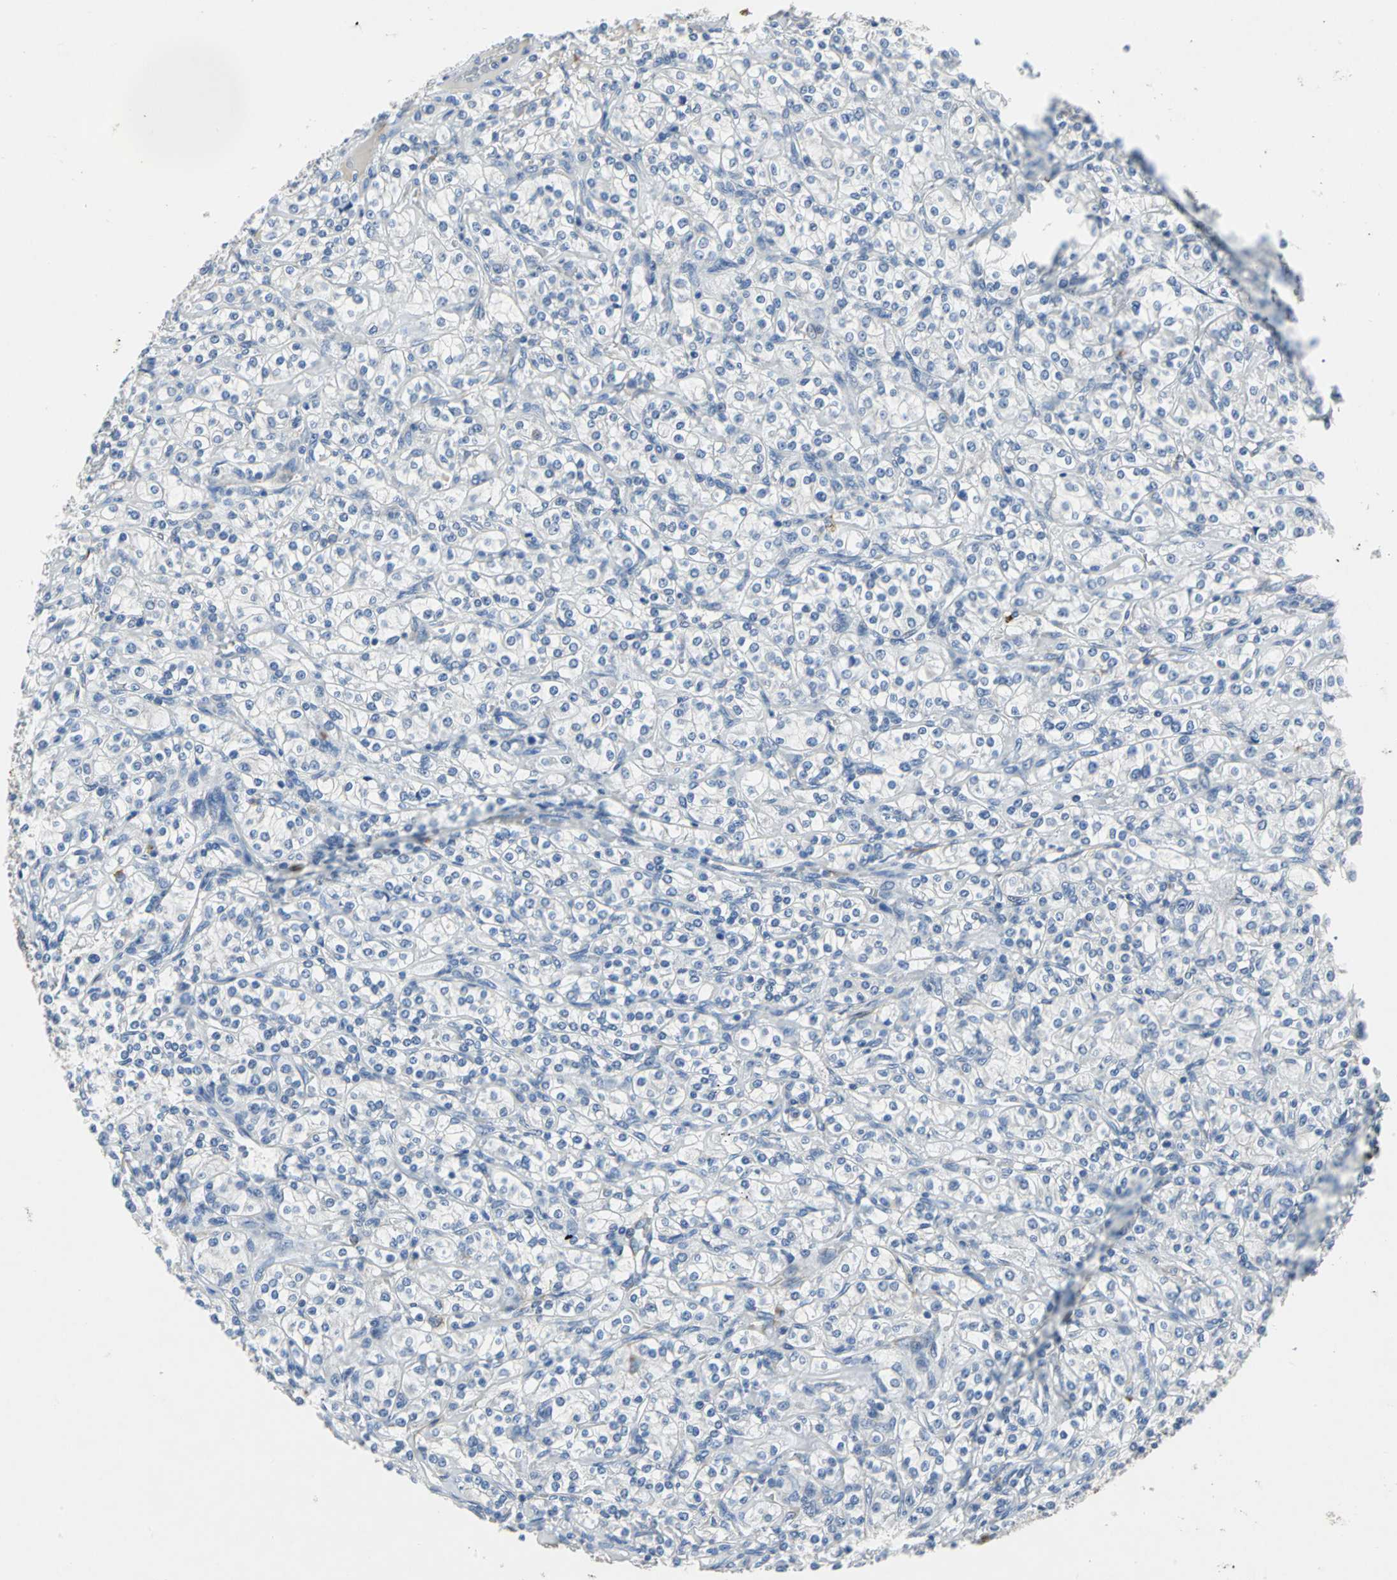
{"staining": {"intensity": "negative", "quantity": "none", "location": "none"}, "tissue": "renal cancer", "cell_type": "Tumor cells", "image_type": "cancer", "snomed": [{"axis": "morphology", "description": "Adenocarcinoma, NOS"}, {"axis": "topography", "description": "Kidney"}], "caption": "An immunohistochemistry (IHC) image of renal adenocarcinoma is shown. There is no staining in tumor cells of renal adenocarcinoma. The staining was performed using DAB (3,3'-diaminobenzidine) to visualize the protein expression in brown, while the nuclei were stained in blue with hematoxylin (Magnification: 20x).", "gene": "EFNB3", "patient": {"sex": "male", "age": 77}}